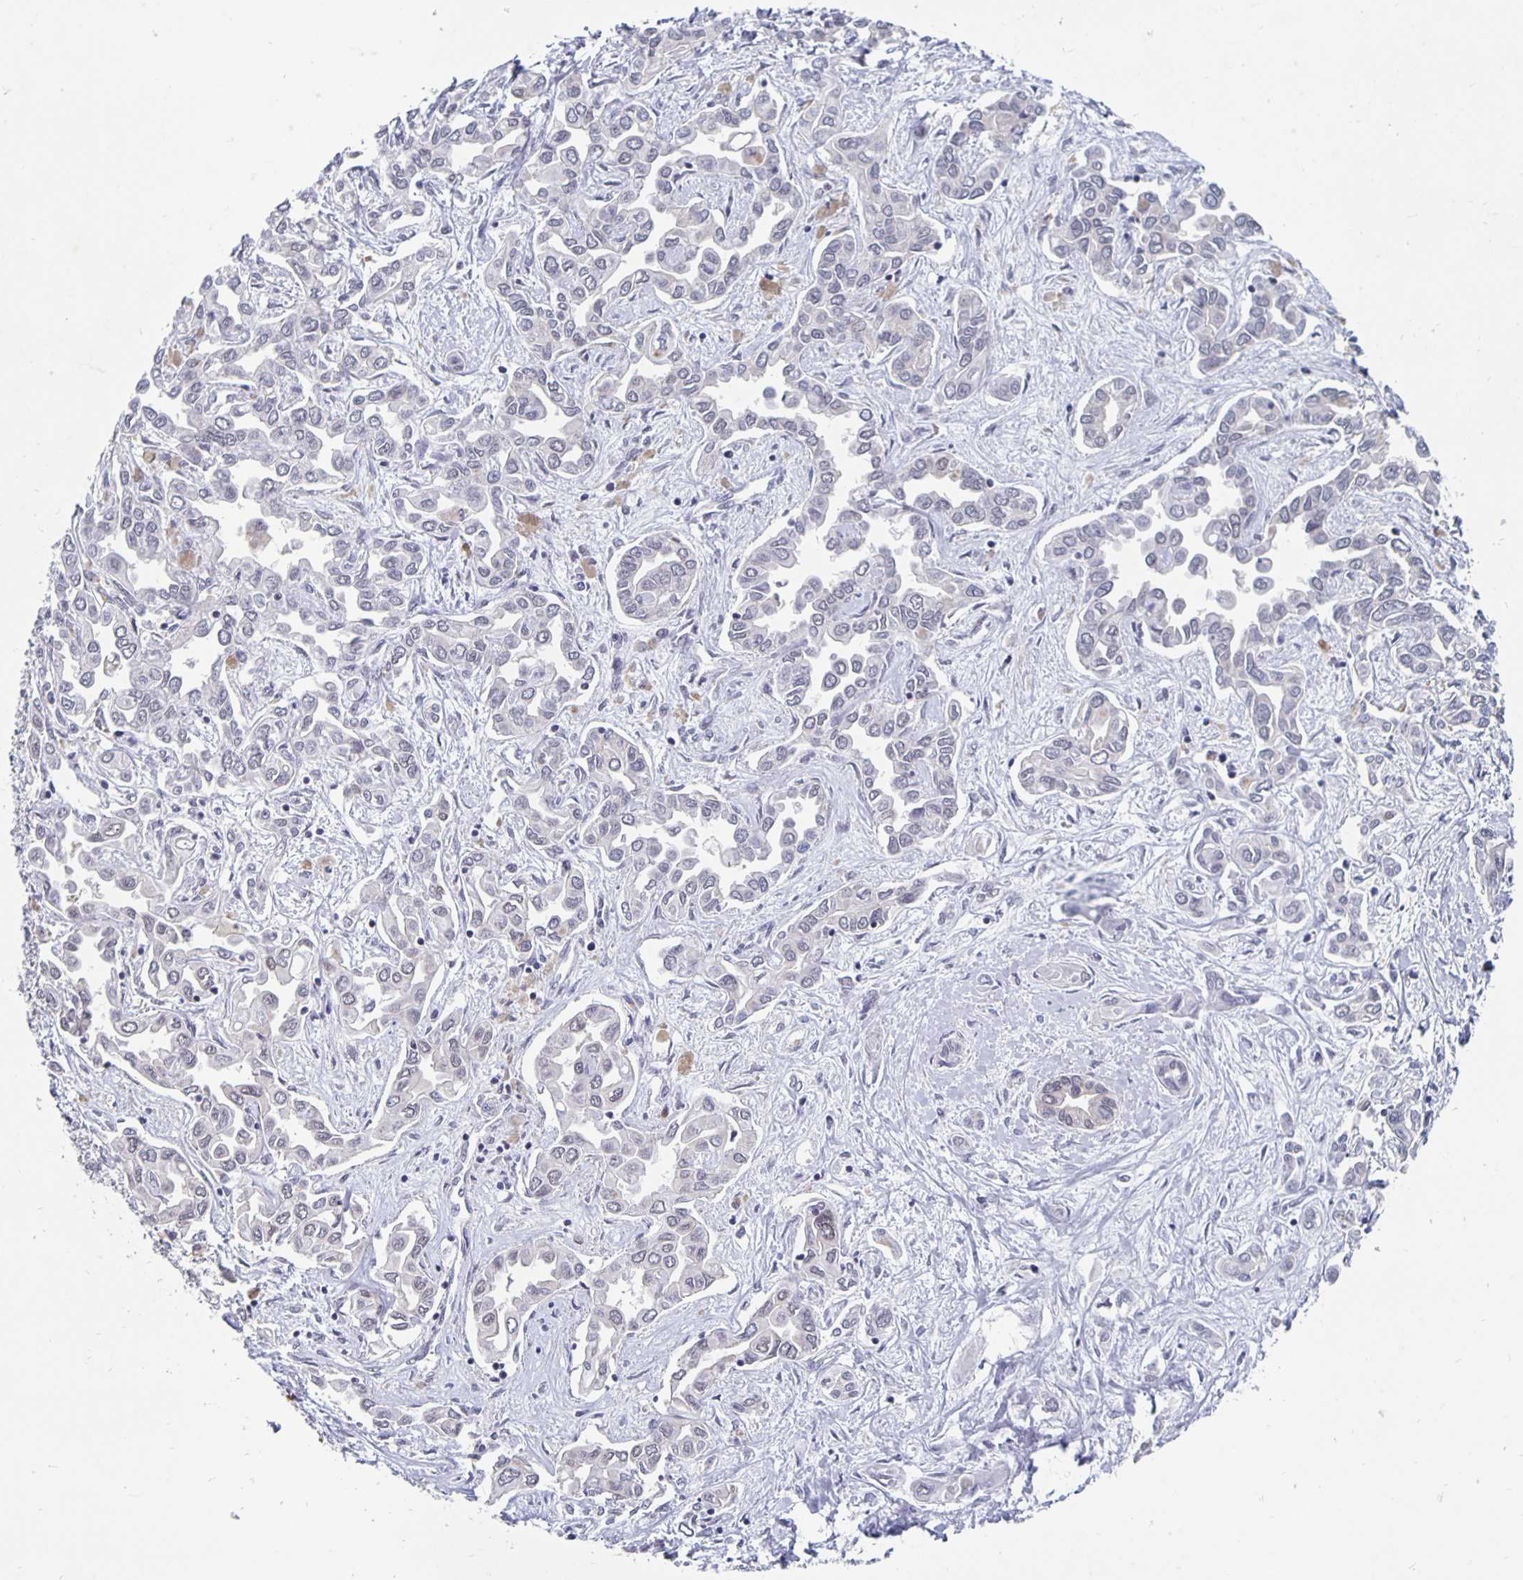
{"staining": {"intensity": "negative", "quantity": "none", "location": "none"}, "tissue": "liver cancer", "cell_type": "Tumor cells", "image_type": "cancer", "snomed": [{"axis": "morphology", "description": "Cholangiocarcinoma"}, {"axis": "topography", "description": "Liver"}], "caption": "Immunohistochemical staining of human liver cancer (cholangiocarcinoma) reveals no significant expression in tumor cells. The staining is performed using DAB (3,3'-diaminobenzidine) brown chromogen with nuclei counter-stained in using hematoxylin.", "gene": "ZNF691", "patient": {"sex": "female", "age": 64}}